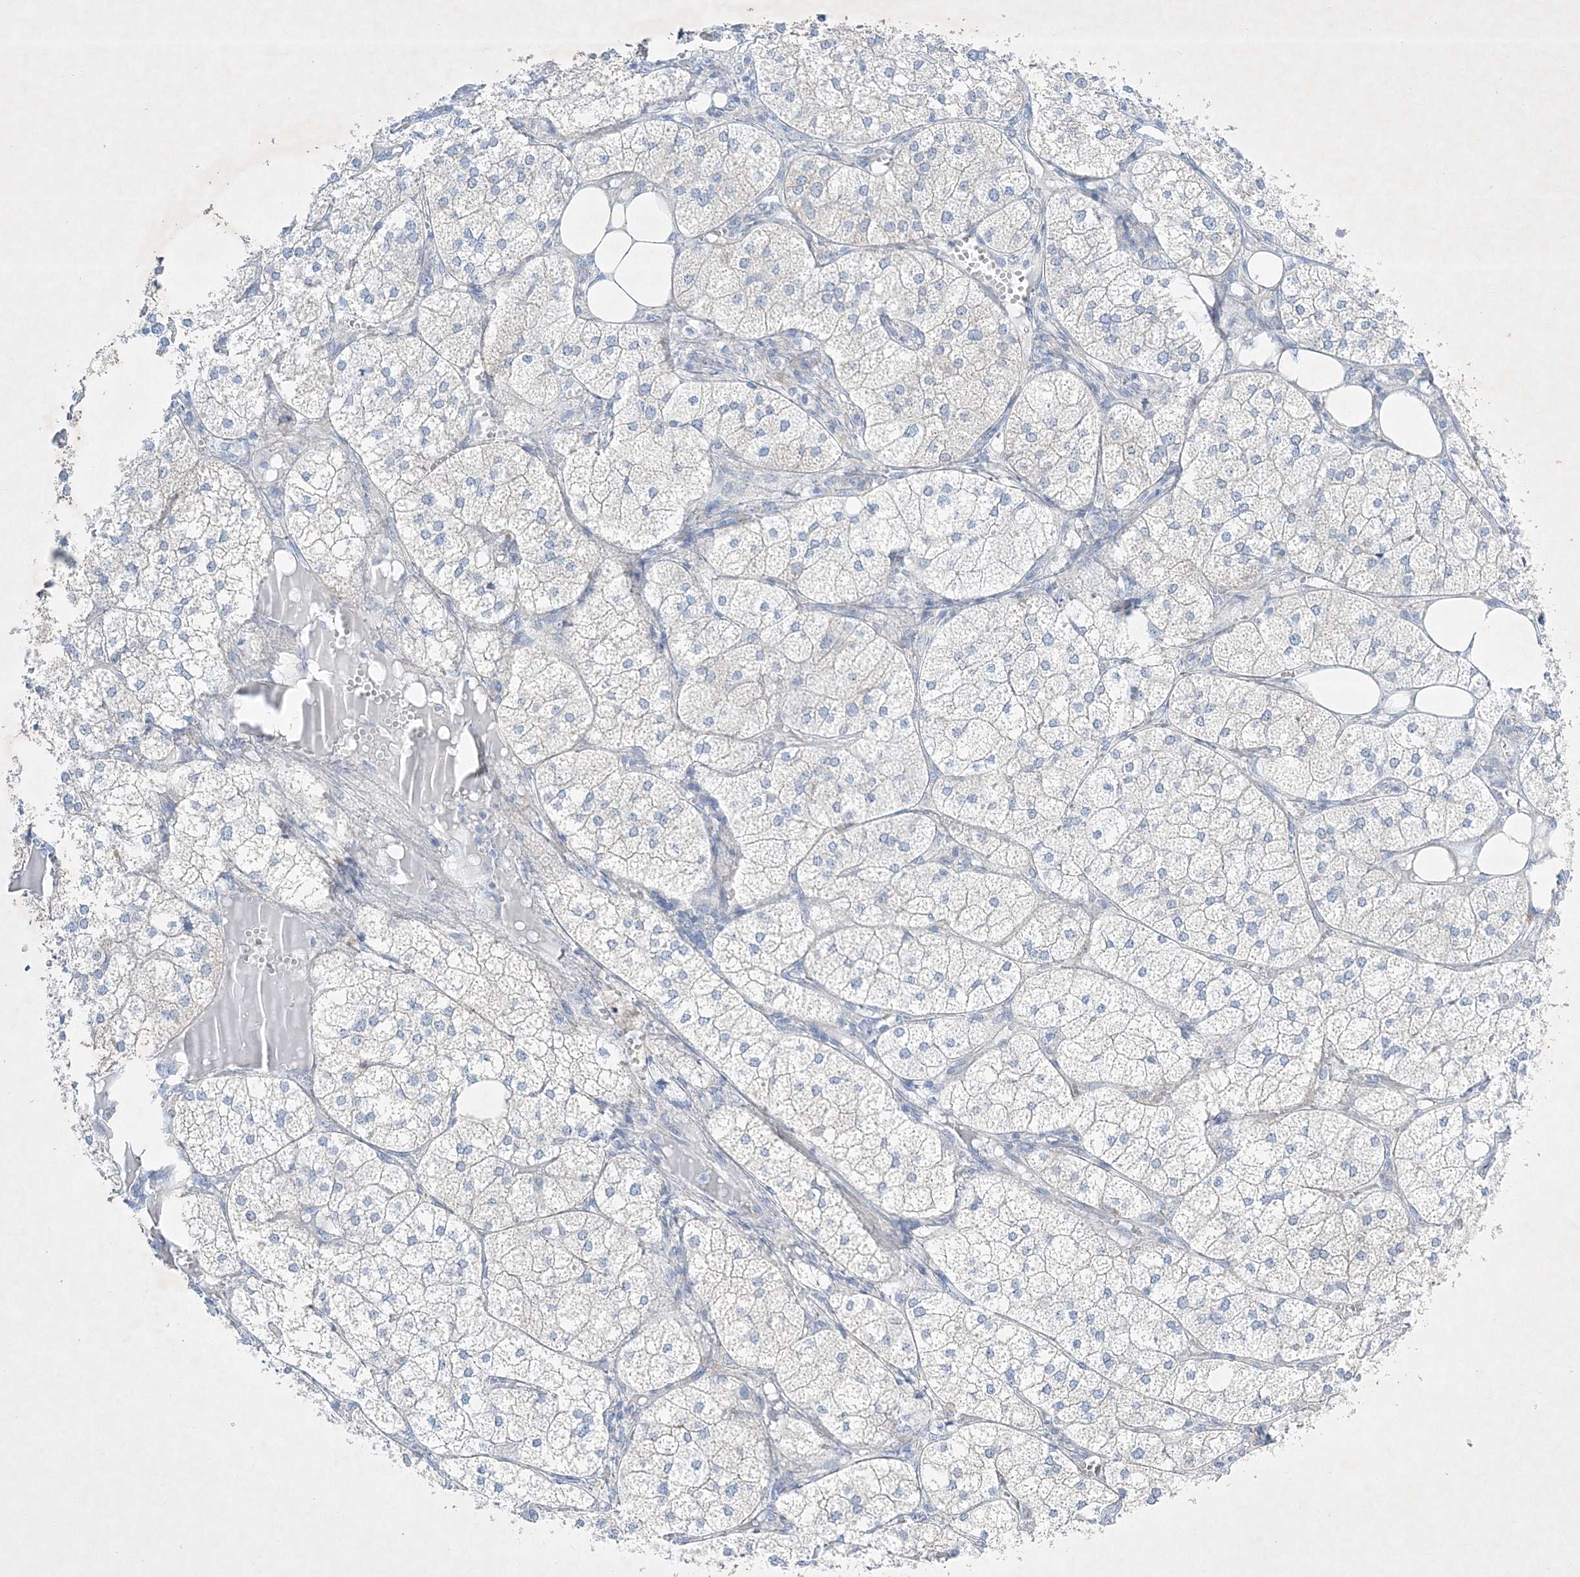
{"staining": {"intensity": "negative", "quantity": "none", "location": "none"}, "tissue": "adrenal gland", "cell_type": "Glandular cells", "image_type": "normal", "snomed": [{"axis": "morphology", "description": "Normal tissue, NOS"}, {"axis": "topography", "description": "Adrenal gland"}], "caption": "Protein analysis of normal adrenal gland demonstrates no significant staining in glandular cells. (Stains: DAB IHC with hematoxylin counter stain, Microscopy: brightfield microscopy at high magnification).", "gene": "FARSB", "patient": {"sex": "female", "age": 61}}